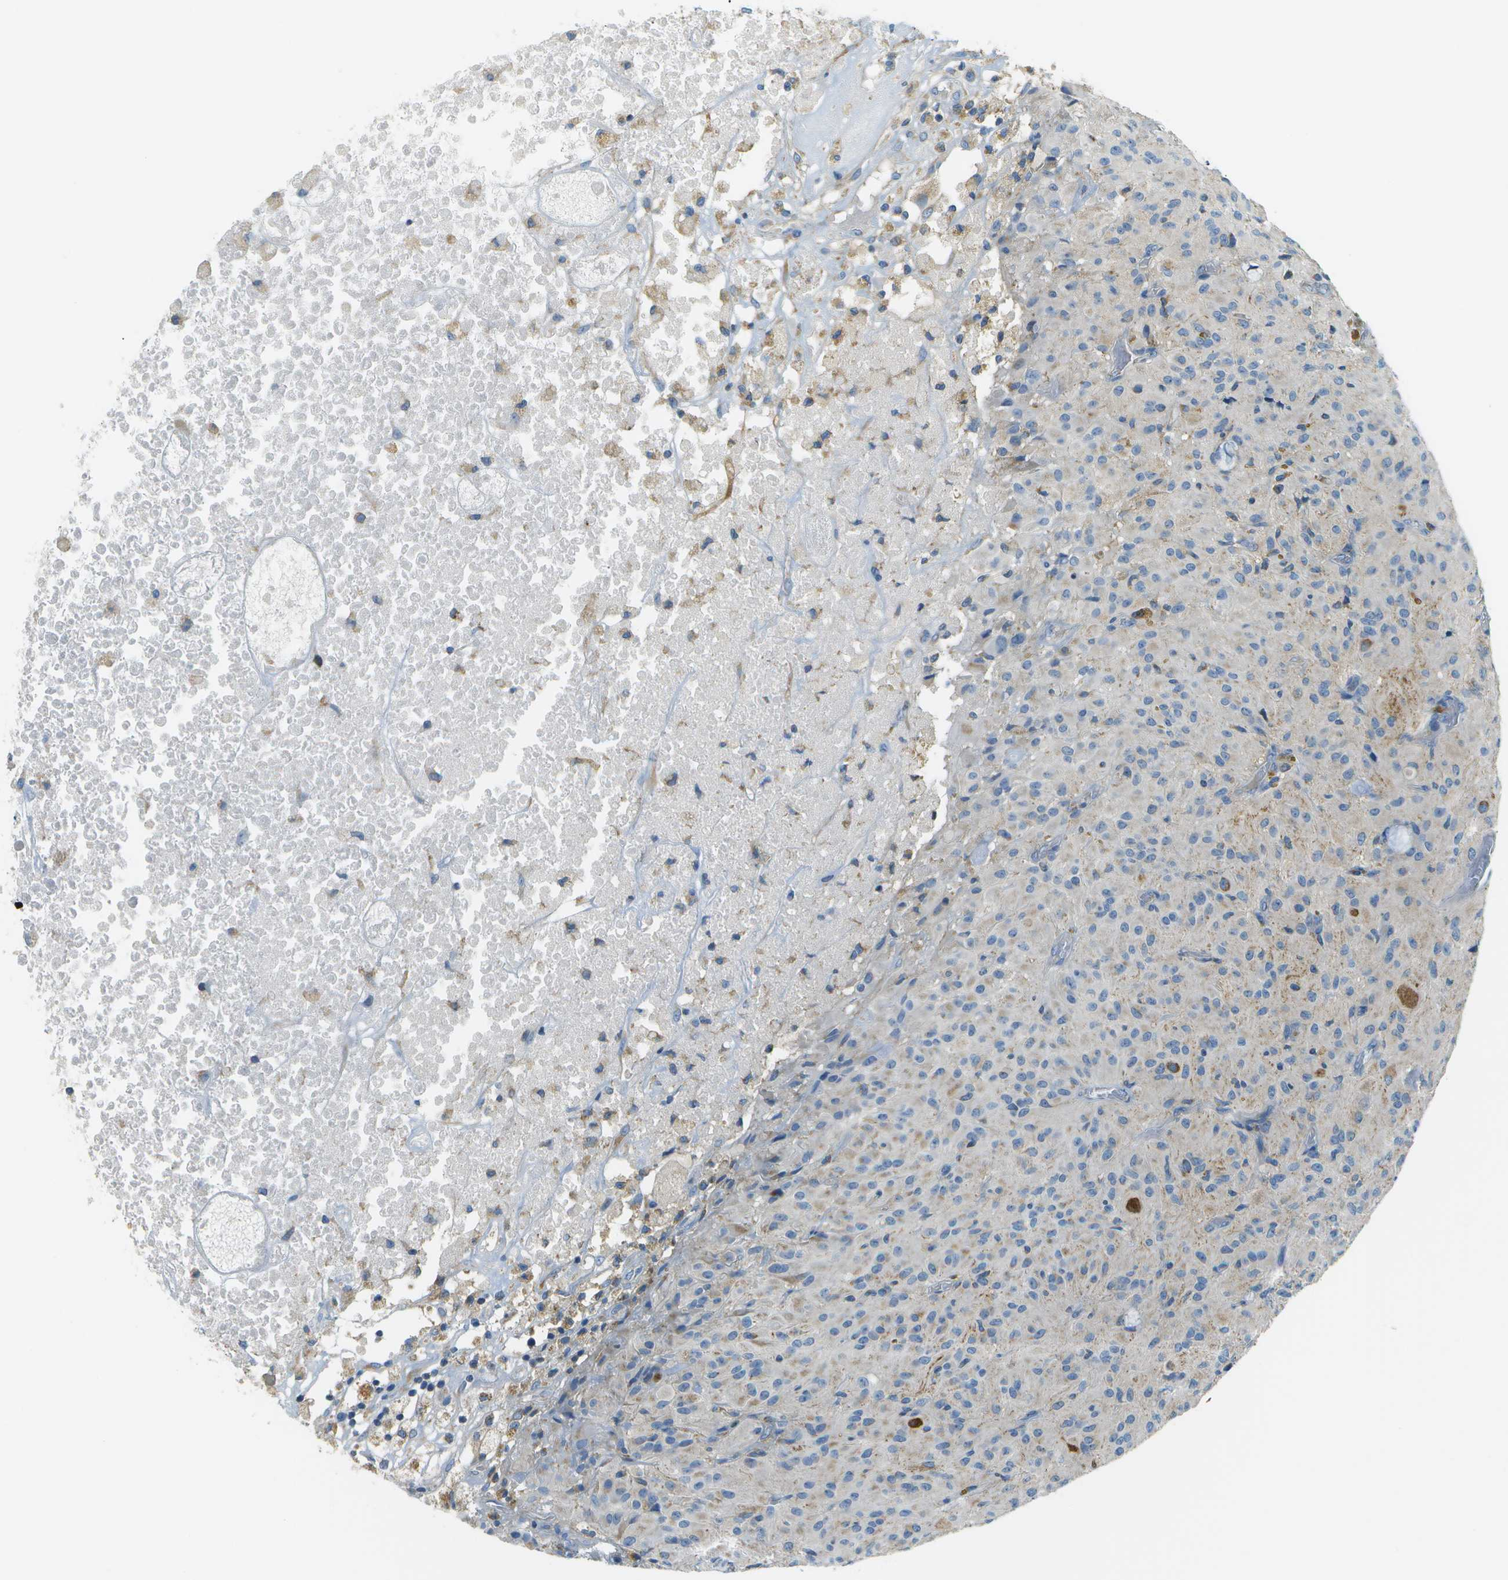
{"staining": {"intensity": "weak", "quantity": "<25%", "location": "cytoplasmic/membranous"}, "tissue": "glioma", "cell_type": "Tumor cells", "image_type": "cancer", "snomed": [{"axis": "morphology", "description": "Glioma, malignant, High grade"}, {"axis": "topography", "description": "Brain"}], "caption": "High magnification brightfield microscopy of glioma stained with DAB (3,3'-diaminobenzidine) (brown) and counterstained with hematoxylin (blue): tumor cells show no significant expression.", "gene": "PTGIS", "patient": {"sex": "female", "age": 59}}